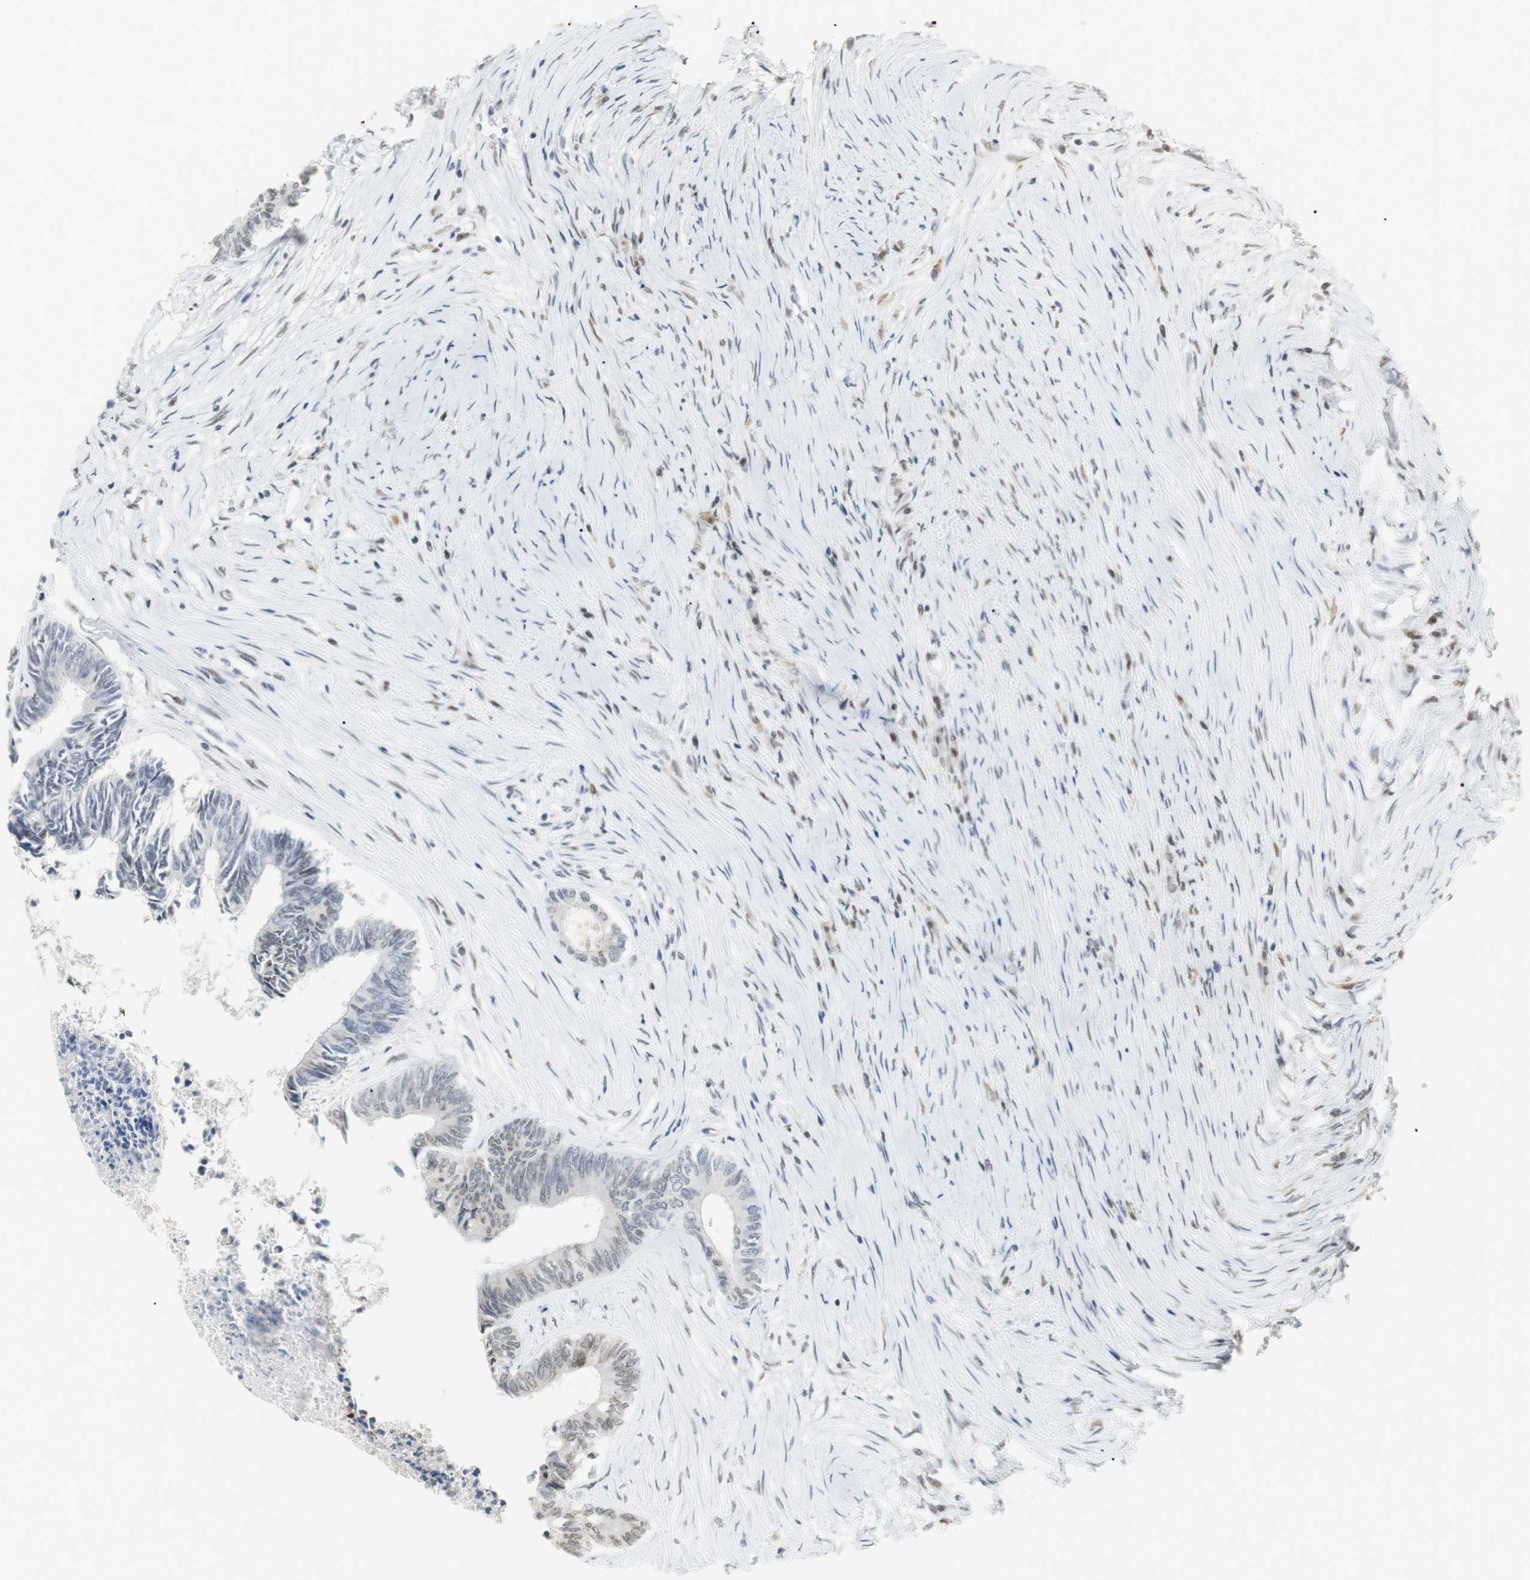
{"staining": {"intensity": "weak", "quantity": "<25%", "location": "nuclear"}, "tissue": "colorectal cancer", "cell_type": "Tumor cells", "image_type": "cancer", "snomed": [{"axis": "morphology", "description": "Adenocarcinoma, NOS"}, {"axis": "topography", "description": "Rectum"}], "caption": "DAB (3,3'-diaminobenzidine) immunohistochemical staining of colorectal cancer displays no significant staining in tumor cells.", "gene": "BMI1", "patient": {"sex": "male", "age": 63}}